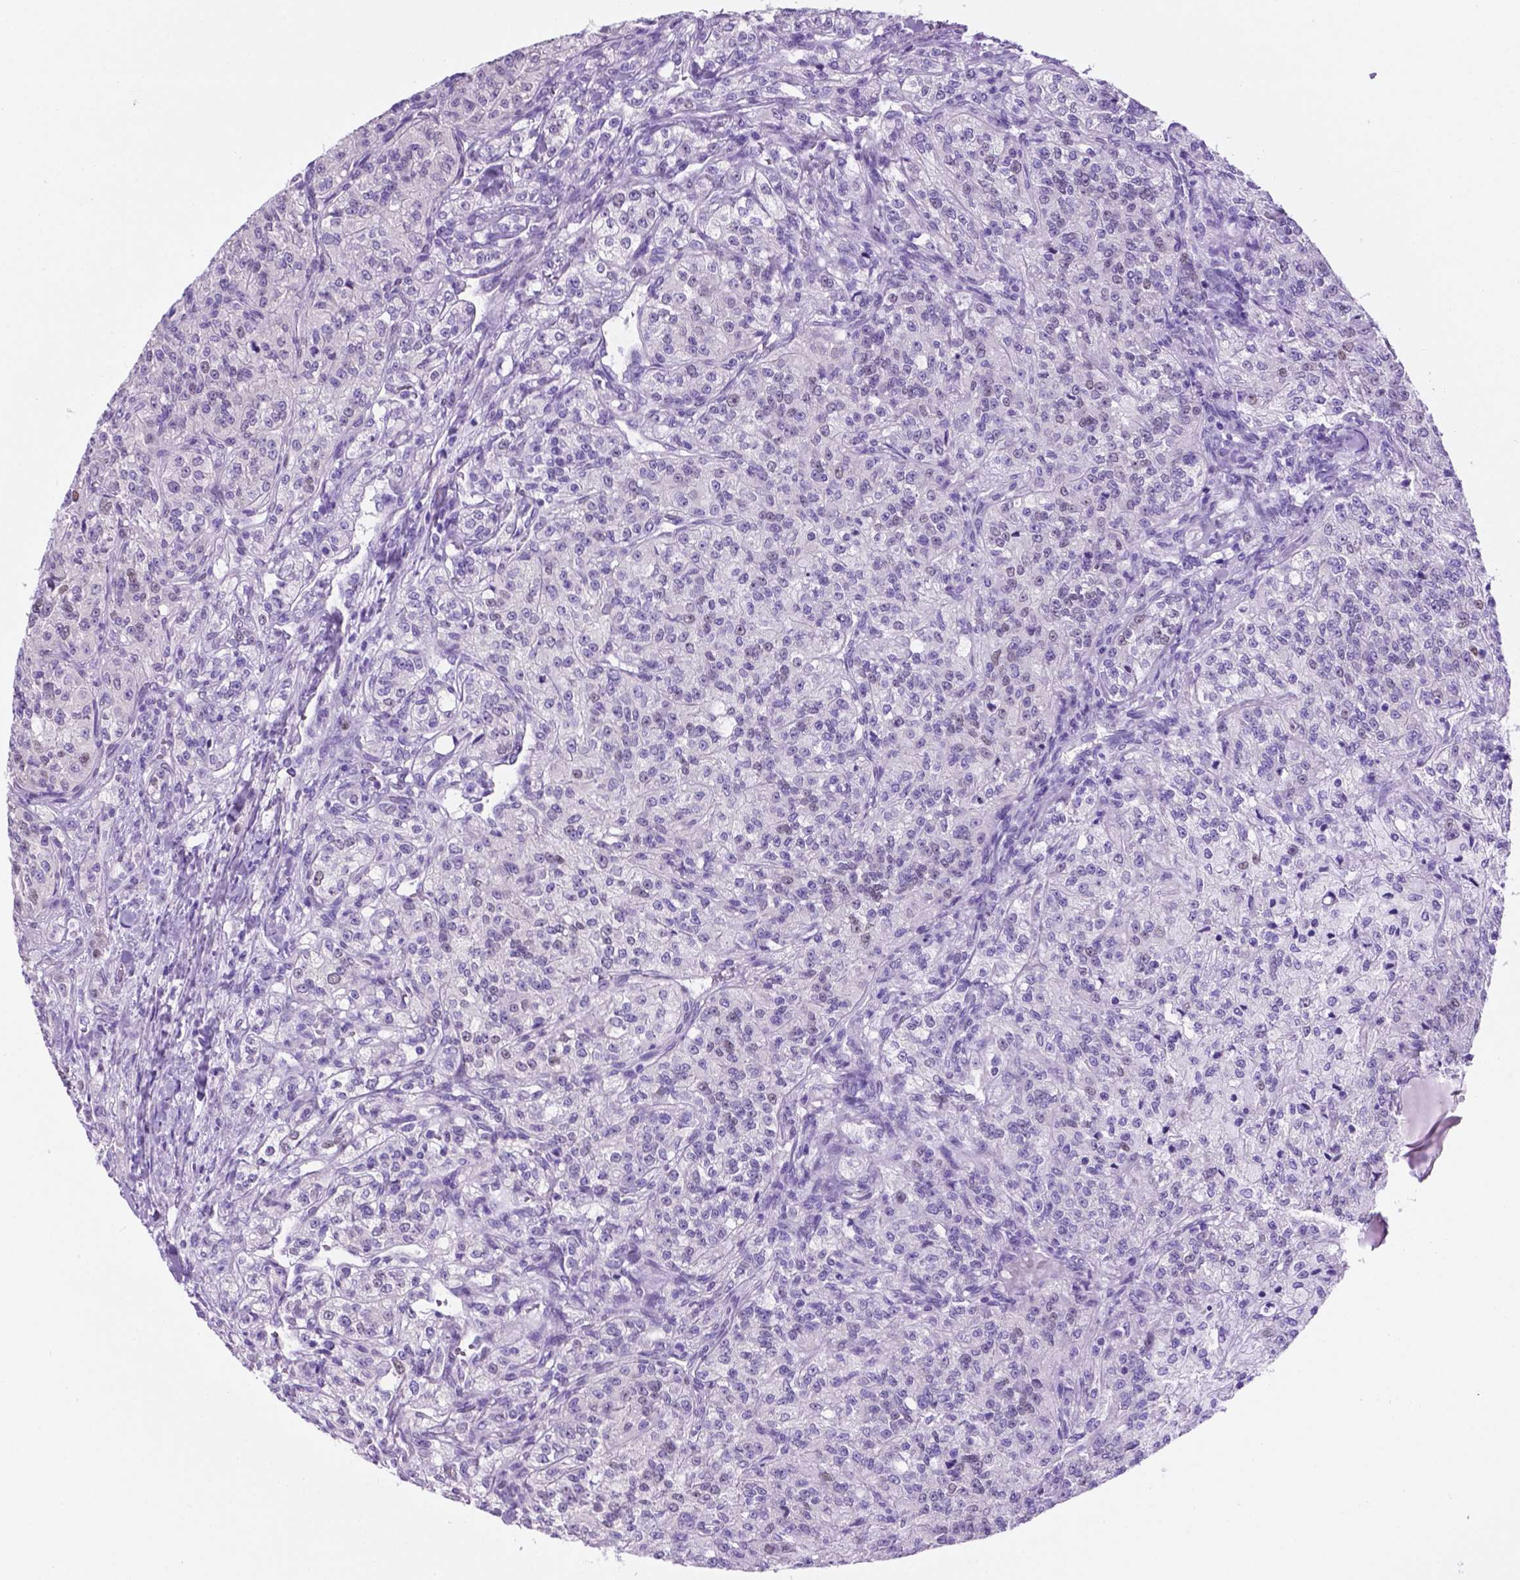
{"staining": {"intensity": "negative", "quantity": "none", "location": "none"}, "tissue": "renal cancer", "cell_type": "Tumor cells", "image_type": "cancer", "snomed": [{"axis": "morphology", "description": "Adenocarcinoma, NOS"}, {"axis": "topography", "description": "Kidney"}], "caption": "DAB immunohistochemical staining of human renal cancer displays no significant staining in tumor cells.", "gene": "TMEM210", "patient": {"sex": "female", "age": 63}}